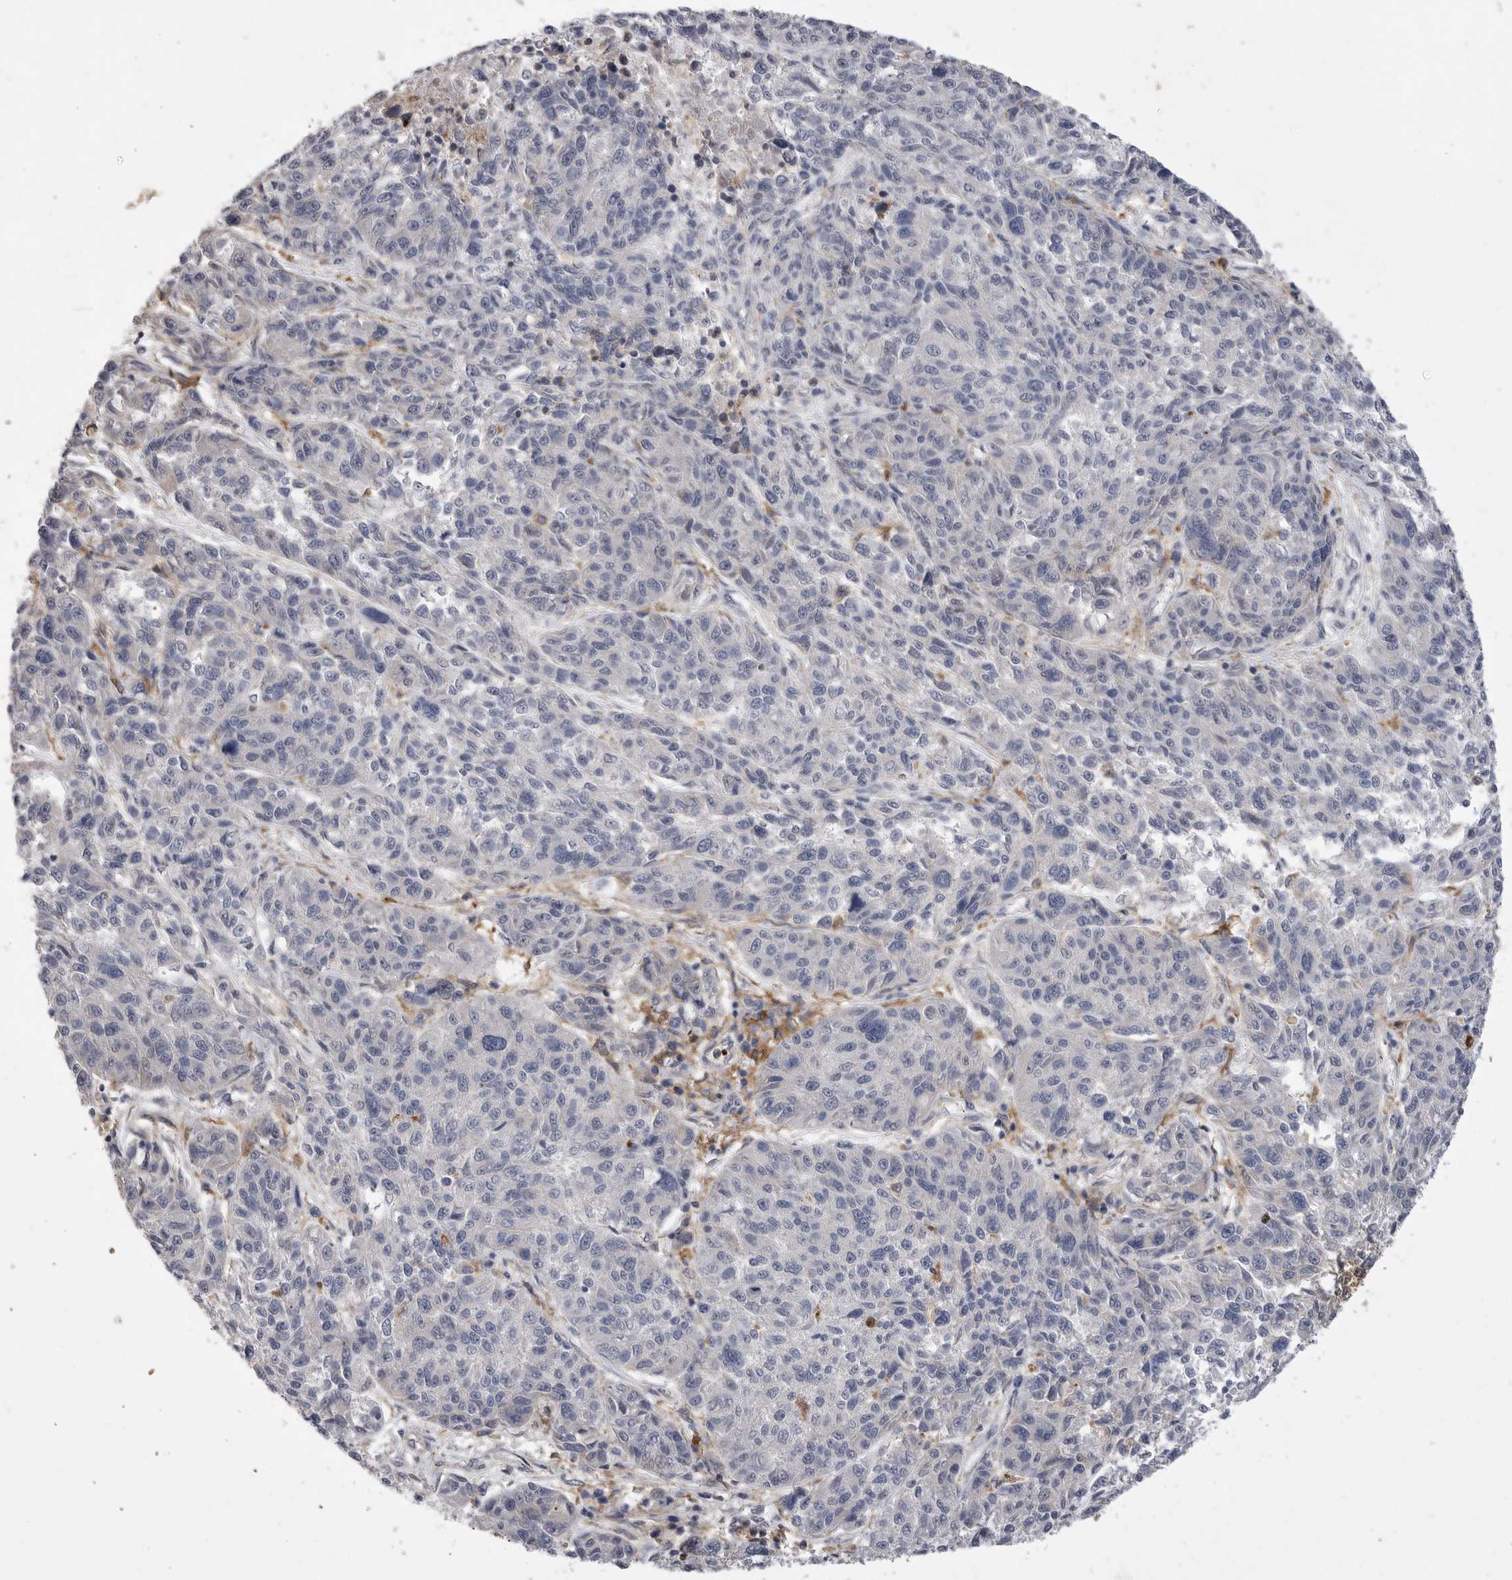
{"staining": {"intensity": "negative", "quantity": "none", "location": "none"}, "tissue": "melanoma", "cell_type": "Tumor cells", "image_type": "cancer", "snomed": [{"axis": "morphology", "description": "Malignant melanoma, NOS"}, {"axis": "topography", "description": "Skin"}], "caption": "Malignant melanoma was stained to show a protein in brown. There is no significant staining in tumor cells. Nuclei are stained in blue.", "gene": "SIGLEC10", "patient": {"sex": "male", "age": 53}}